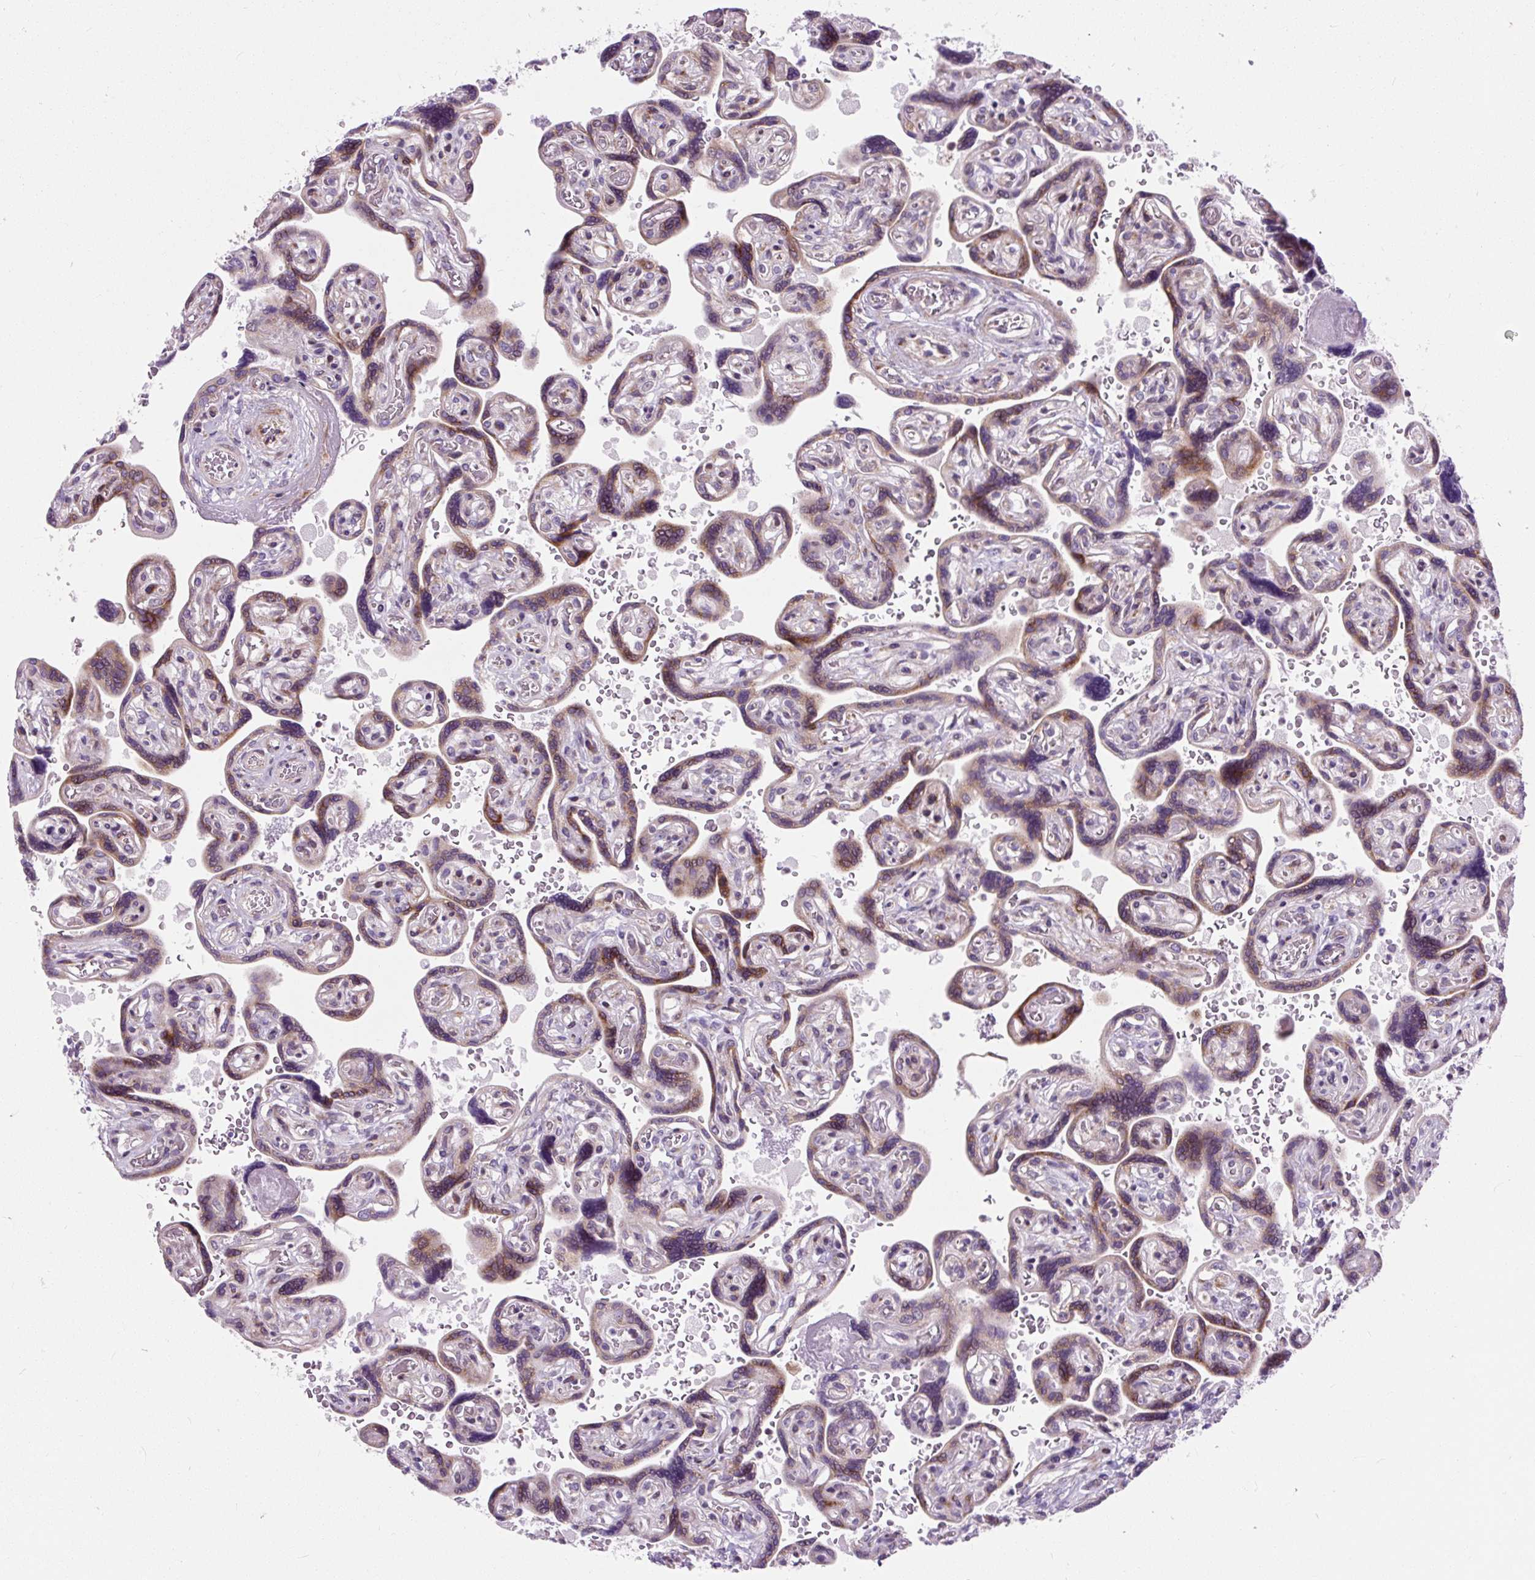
{"staining": {"intensity": "moderate", "quantity": ">75%", "location": "cytoplasmic/membranous"}, "tissue": "placenta", "cell_type": "Trophoblastic cells", "image_type": "normal", "snomed": [{"axis": "morphology", "description": "Normal tissue, NOS"}, {"axis": "topography", "description": "Placenta"}], "caption": "Immunohistochemistry of normal placenta displays medium levels of moderate cytoplasmic/membranous expression in about >75% of trophoblastic cells. (DAB IHC with brightfield microscopy, high magnification).", "gene": "CISD3", "patient": {"sex": "female", "age": 32}}